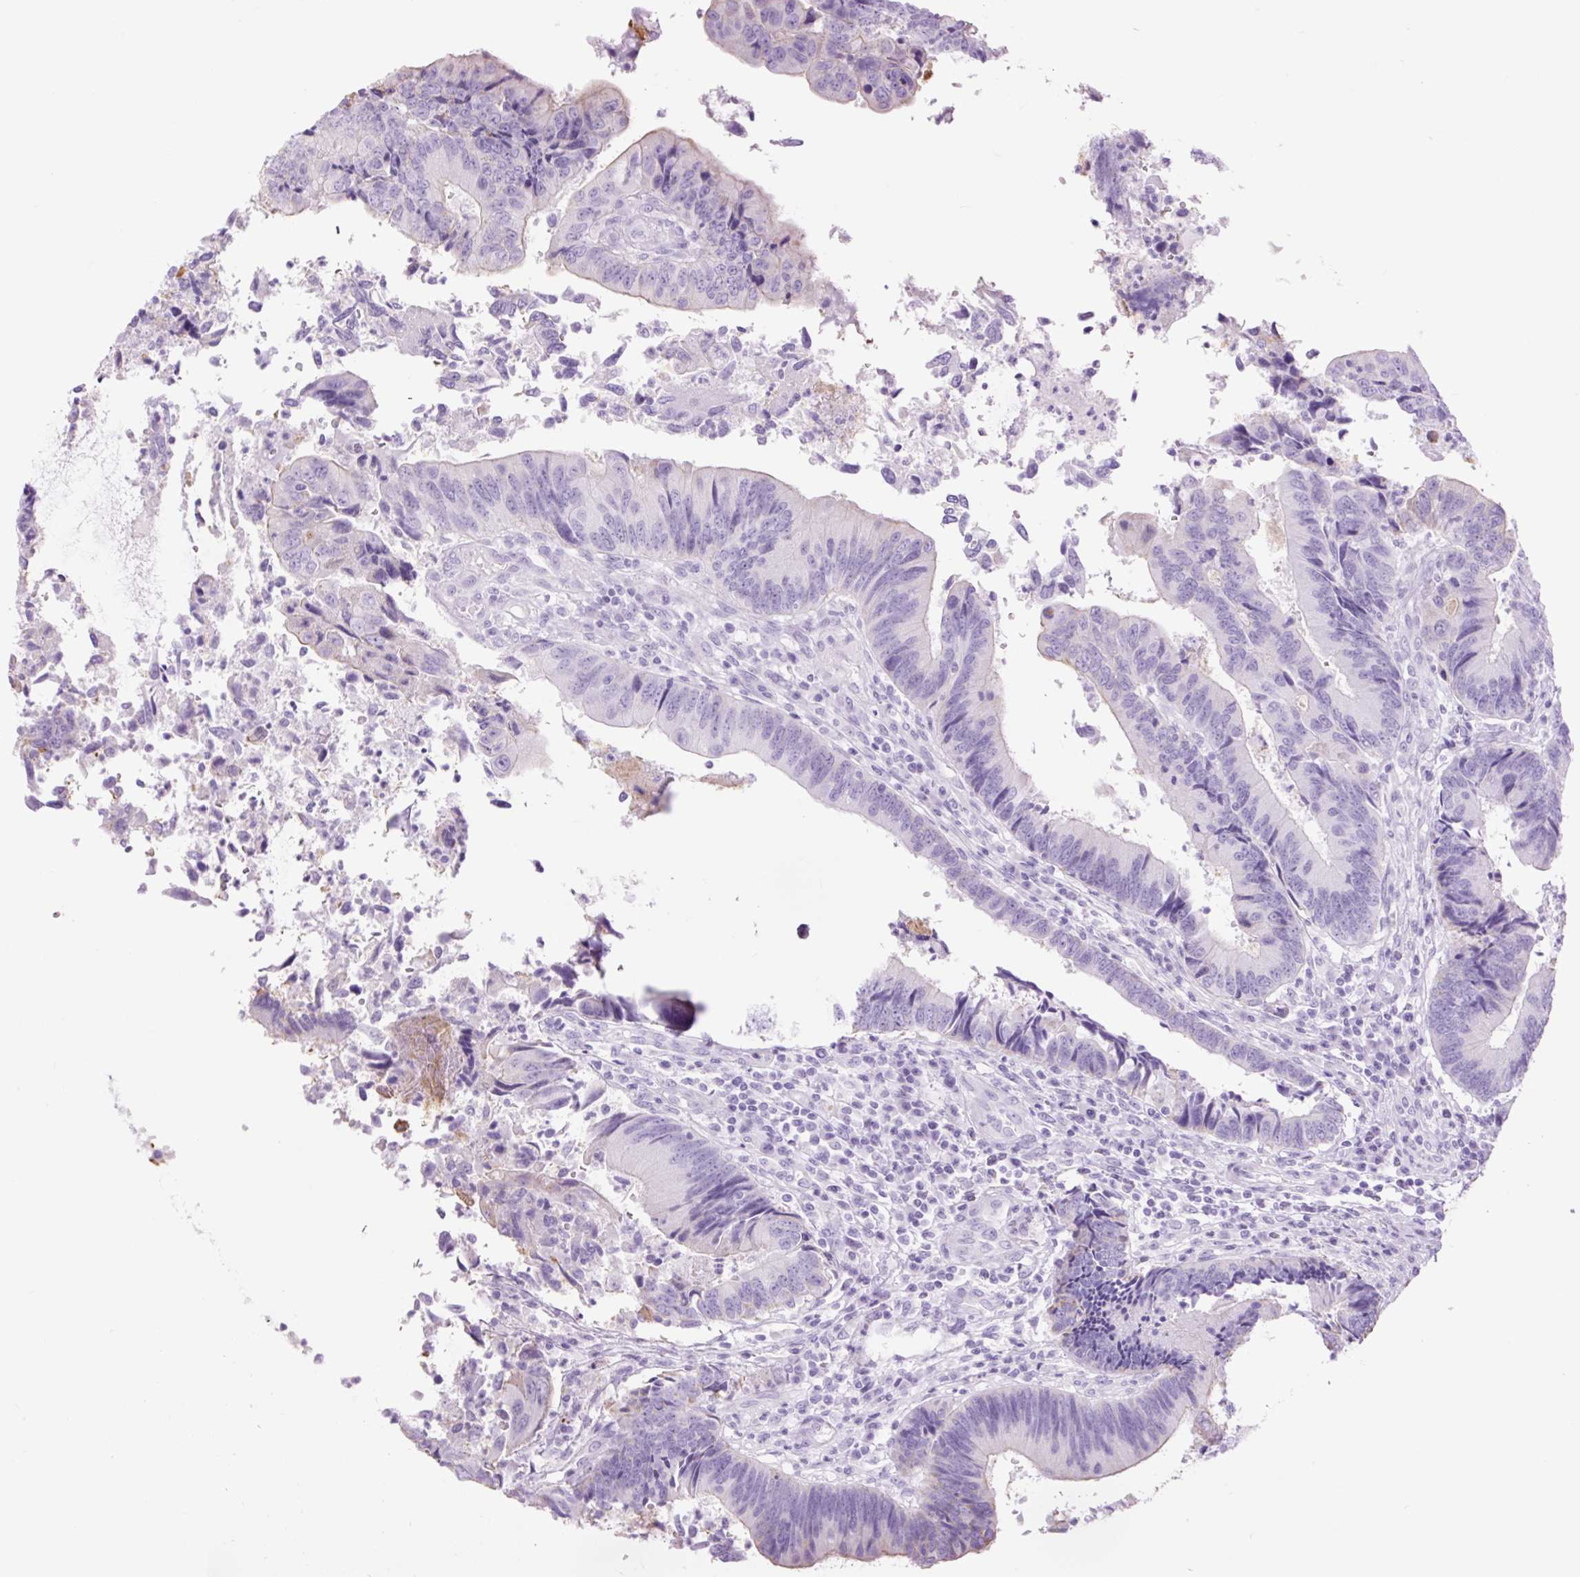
{"staining": {"intensity": "negative", "quantity": "none", "location": "none"}, "tissue": "colorectal cancer", "cell_type": "Tumor cells", "image_type": "cancer", "snomed": [{"axis": "morphology", "description": "Adenocarcinoma, NOS"}, {"axis": "topography", "description": "Colon"}], "caption": "Immunohistochemistry micrograph of colorectal cancer stained for a protein (brown), which displays no staining in tumor cells.", "gene": "TFF2", "patient": {"sex": "female", "age": 67}}